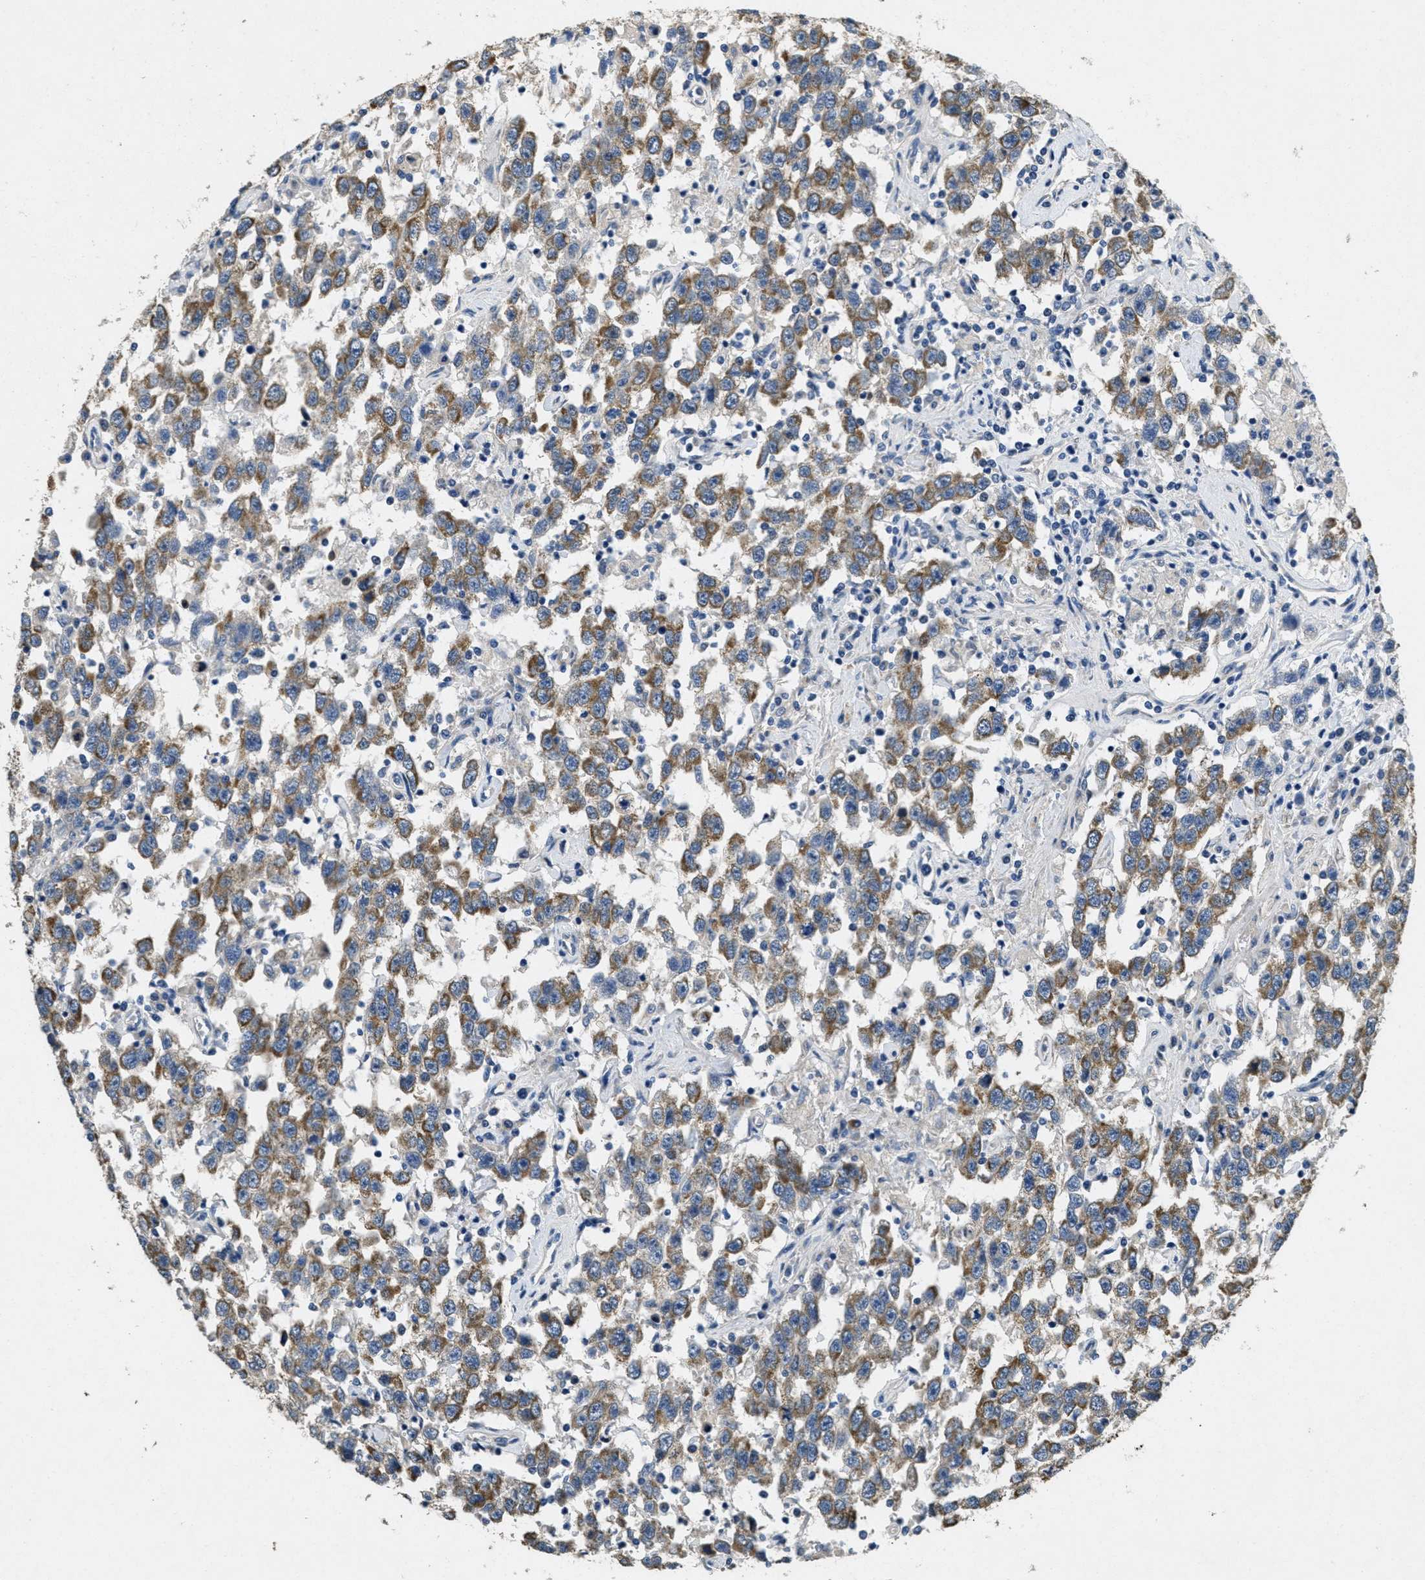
{"staining": {"intensity": "moderate", "quantity": ">75%", "location": "cytoplasmic/membranous"}, "tissue": "testis cancer", "cell_type": "Tumor cells", "image_type": "cancer", "snomed": [{"axis": "morphology", "description": "Seminoma, NOS"}, {"axis": "topography", "description": "Testis"}], "caption": "High-magnification brightfield microscopy of testis seminoma stained with DAB (3,3'-diaminobenzidine) (brown) and counterstained with hematoxylin (blue). tumor cells exhibit moderate cytoplasmic/membranous staining is present in approximately>75% of cells.", "gene": "TOMM70", "patient": {"sex": "male", "age": 41}}